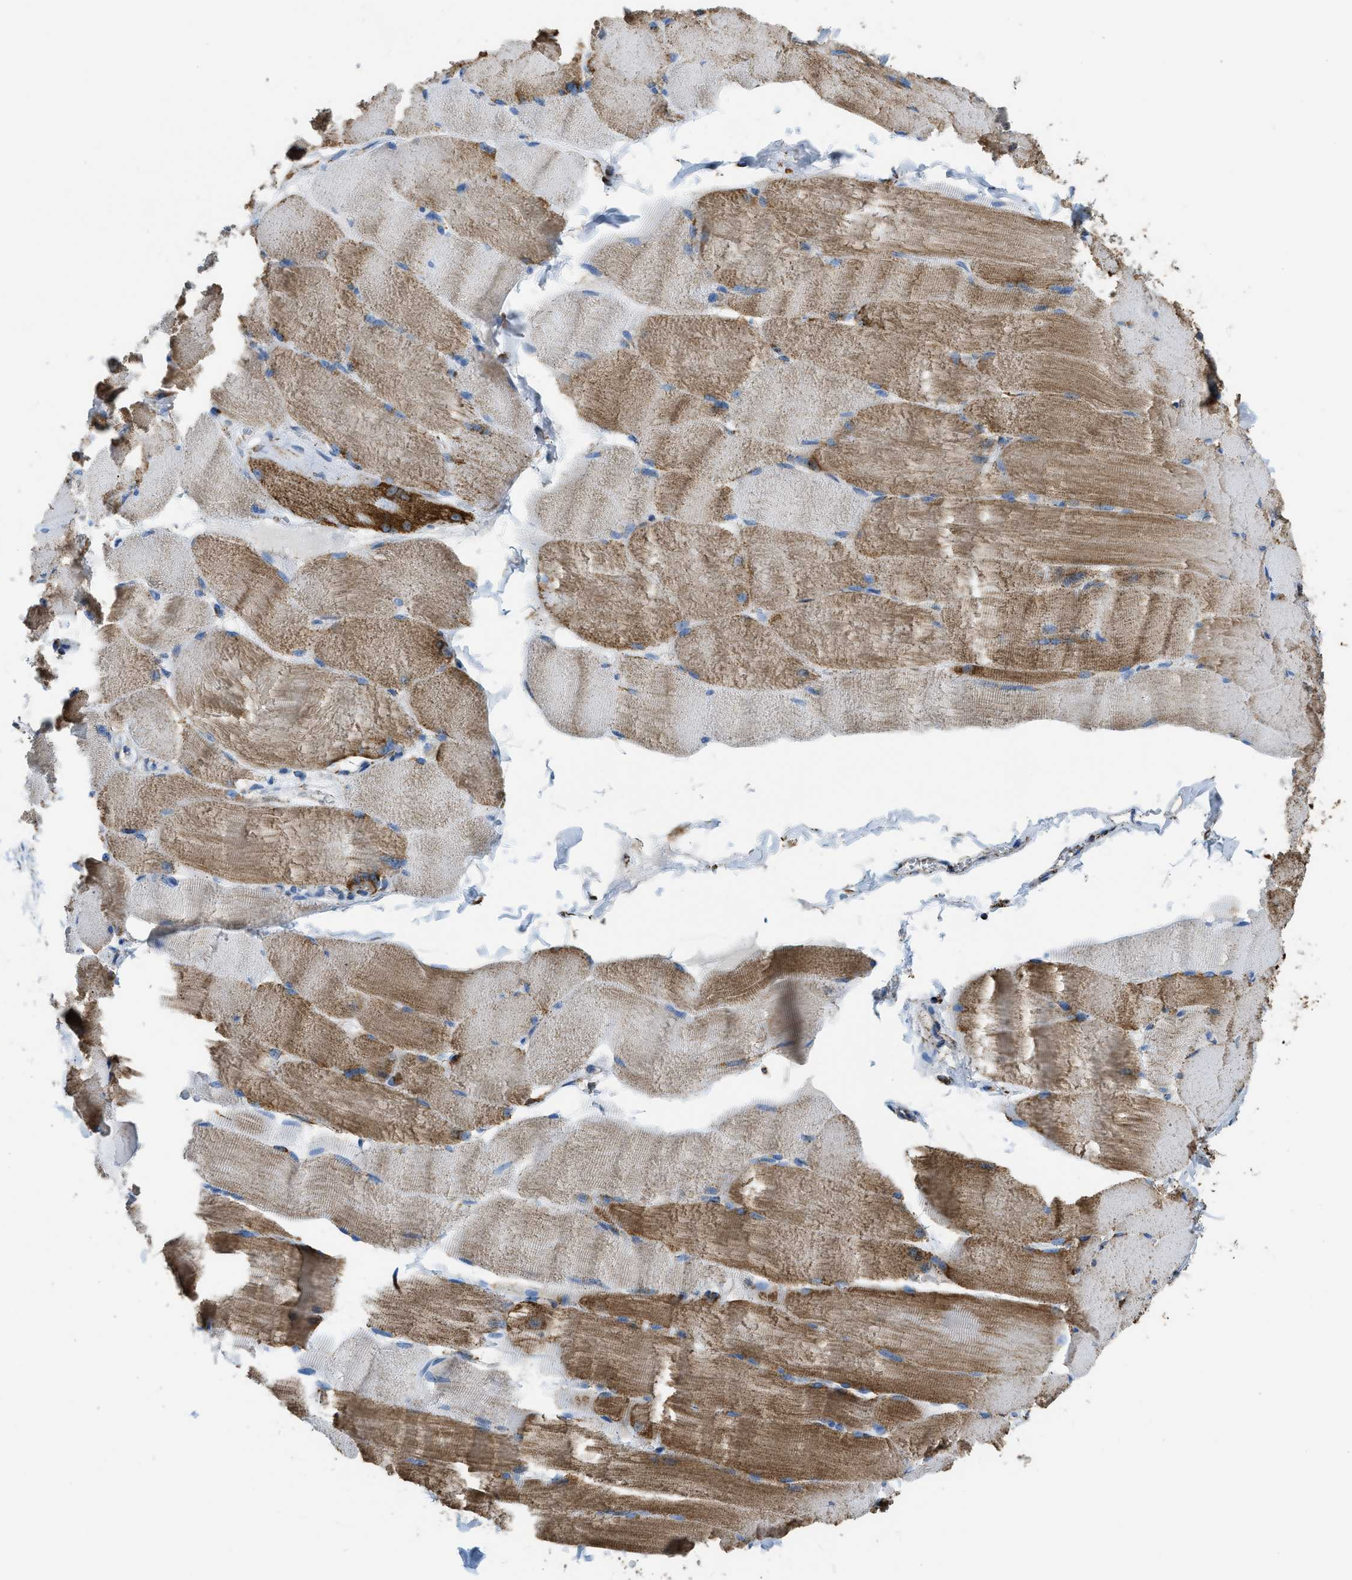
{"staining": {"intensity": "moderate", "quantity": "25%-75%", "location": "cytoplasmic/membranous"}, "tissue": "skeletal muscle", "cell_type": "Myocytes", "image_type": "normal", "snomed": [{"axis": "morphology", "description": "Normal tissue, NOS"}, {"axis": "topography", "description": "Skin"}, {"axis": "topography", "description": "Skeletal muscle"}], "caption": "A photomicrograph of skeletal muscle stained for a protein exhibits moderate cytoplasmic/membranous brown staining in myocytes. The protein is shown in brown color, while the nuclei are stained blue.", "gene": "ETFB", "patient": {"sex": "male", "age": 83}}